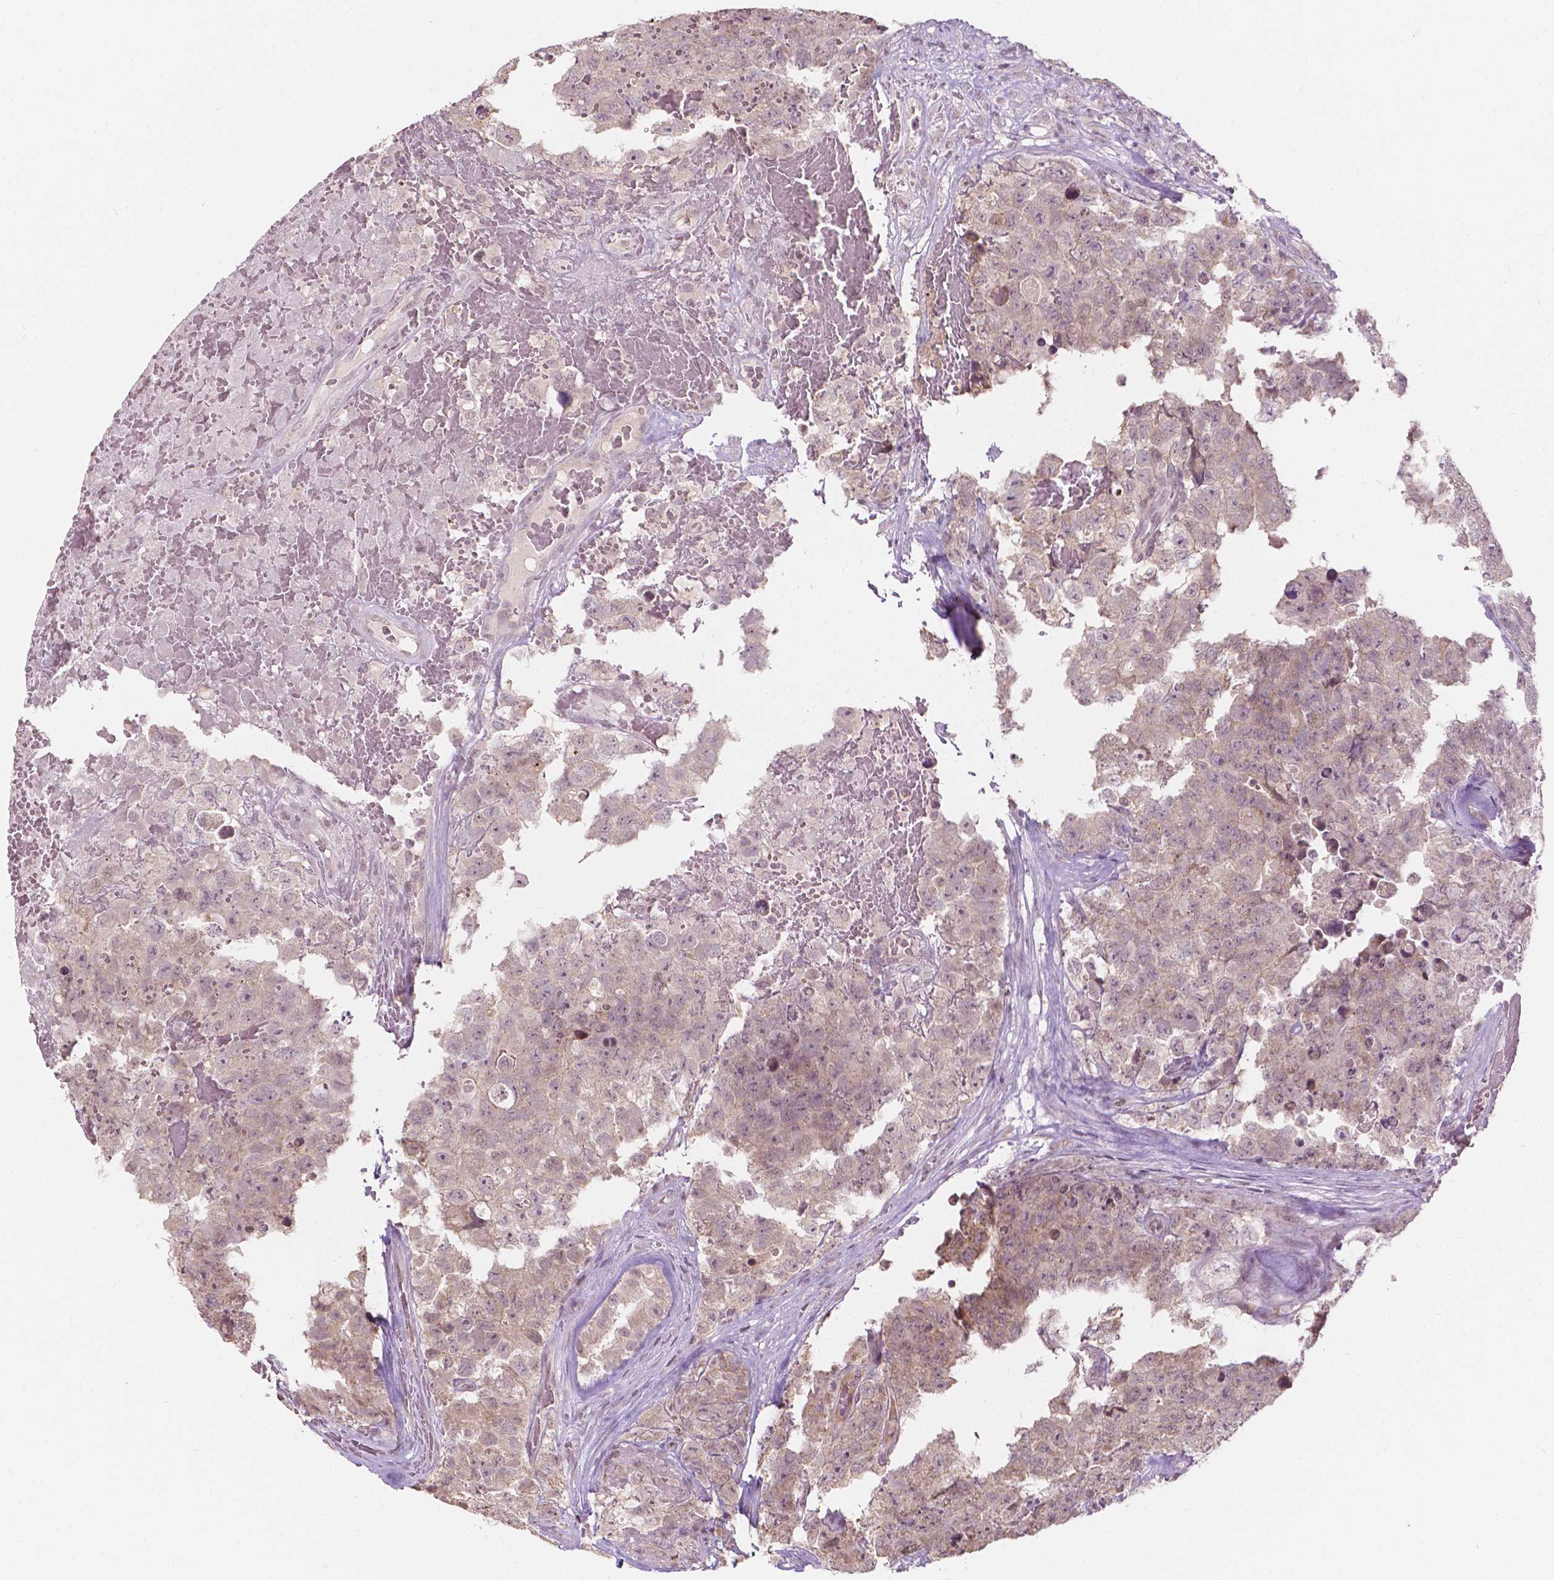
{"staining": {"intensity": "negative", "quantity": "none", "location": "none"}, "tissue": "testis cancer", "cell_type": "Tumor cells", "image_type": "cancer", "snomed": [{"axis": "morphology", "description": "Carcinoma, Embryonal, NOS"}, {"axis": "topography", "description": "Testis"}], "caption": "DAB immunohistochemical staining of human testis embryonal carcinoma reveals no significant staining in tumor cells.", "gene": "NOS1AP", "patient": {"sex": "male", "age": 18}}